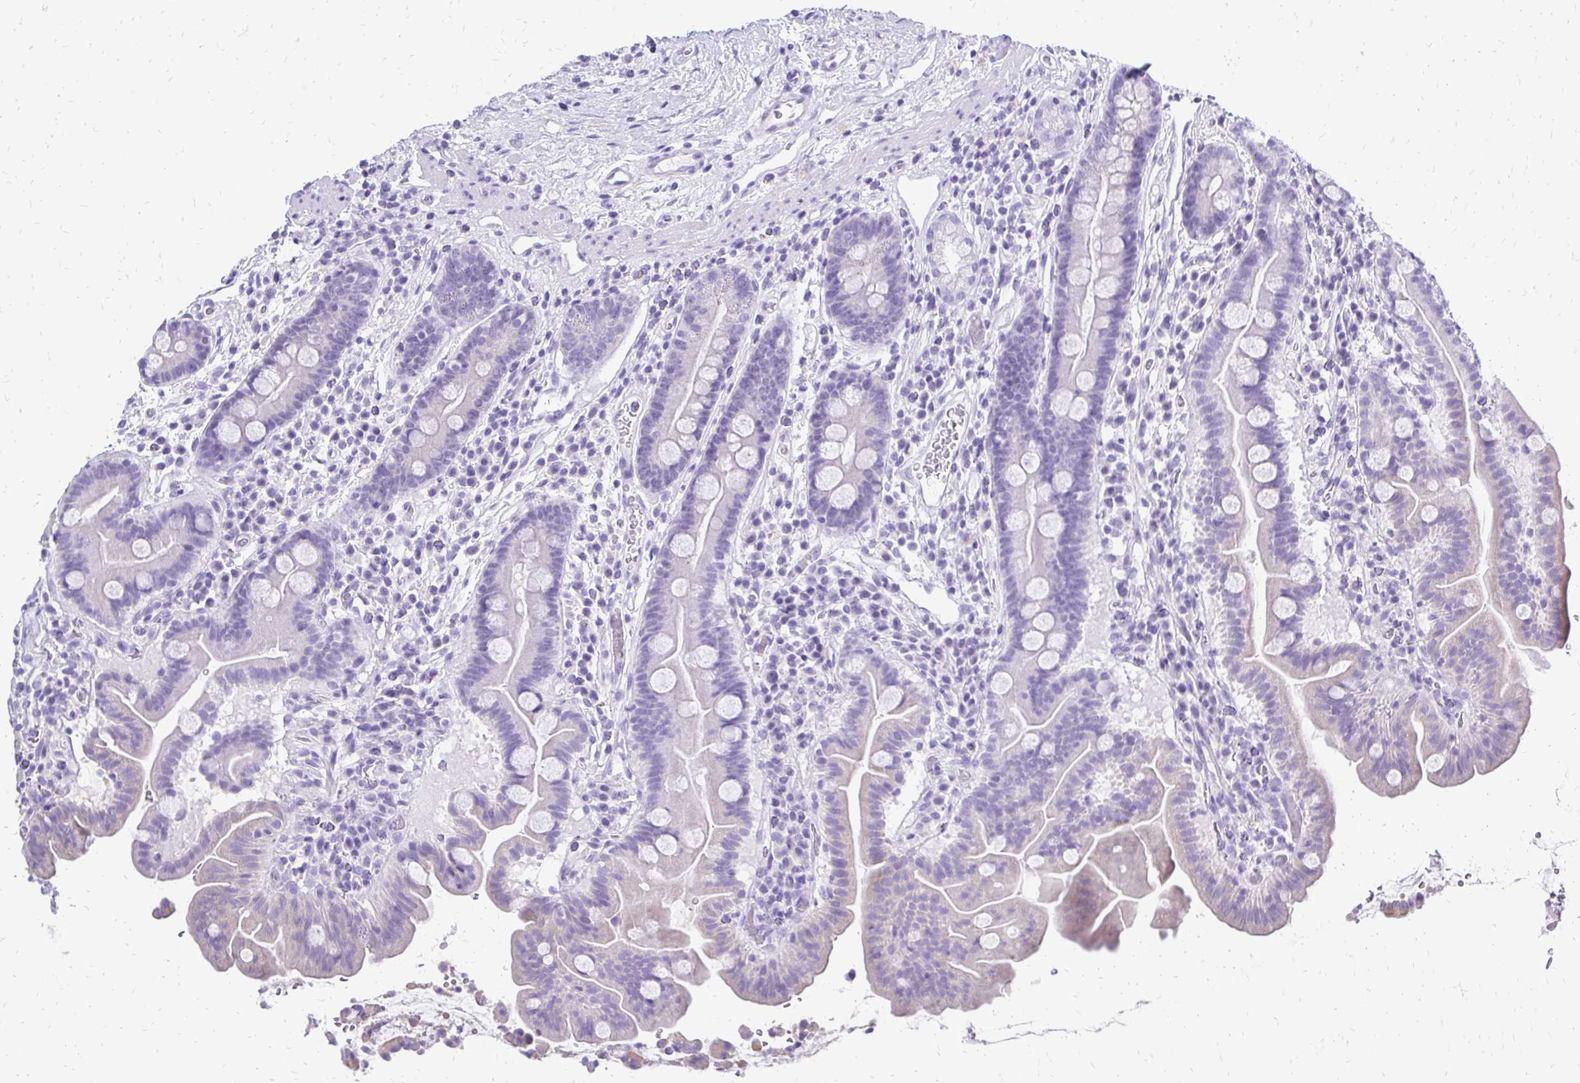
{"staining": {"intensity": "negative", "quantity": "none", "location": "none"}, "tissue": "small intestine", "cell_type": "Glandular cells", "image_type": "normal", "snomed": [{"axis": "morphology", "description": "Normal tissue, NOS"}, {"axis": "topography", "description": "Small intestine"}], "caption": "High power microscopy photomicrograph of an immunohistochemistry photomicrograph of benign small intestine, revealing no significant staining in glandular cells.", "gene": "SLC32A1", "patient": {"sex": "male", "age": 26}}